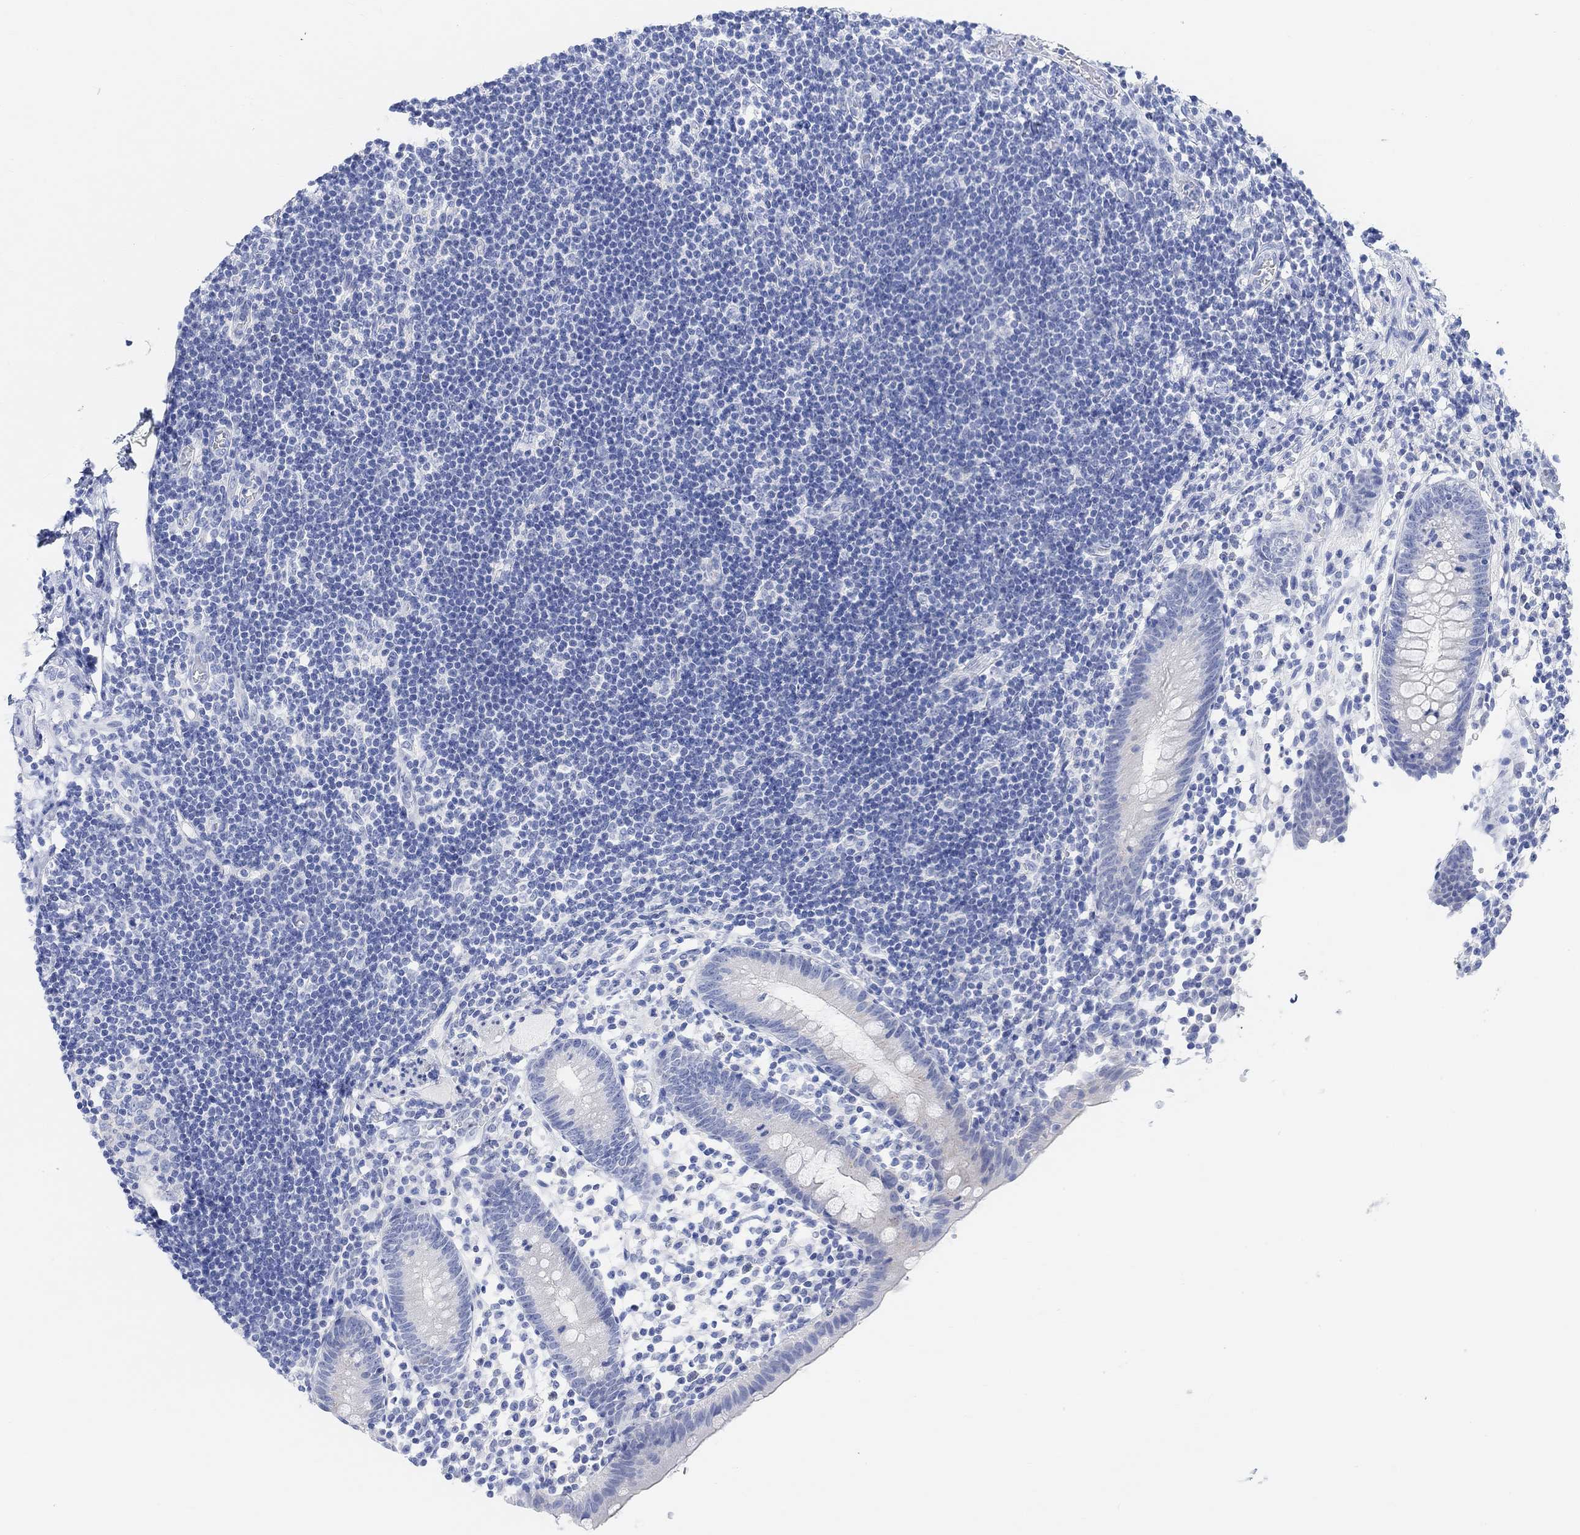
{"staining": {"intensity": "negative", "quantity": "none", "location": "none"}, "tissue": "appendix", "cell_type": "Glandular cells", "image_type": "normal", "snomed": [{"axis": "morphology", "description": "Normal tissue, NOS"}, {"axis": "topography", "description": "Appendix"}], "caption": "Immunohistochemical staining of unremarkable appendix exhibits no significant staining in glandular cells.", "gene": "ENO4", "patient": {"sex": "female", "age": 40}}